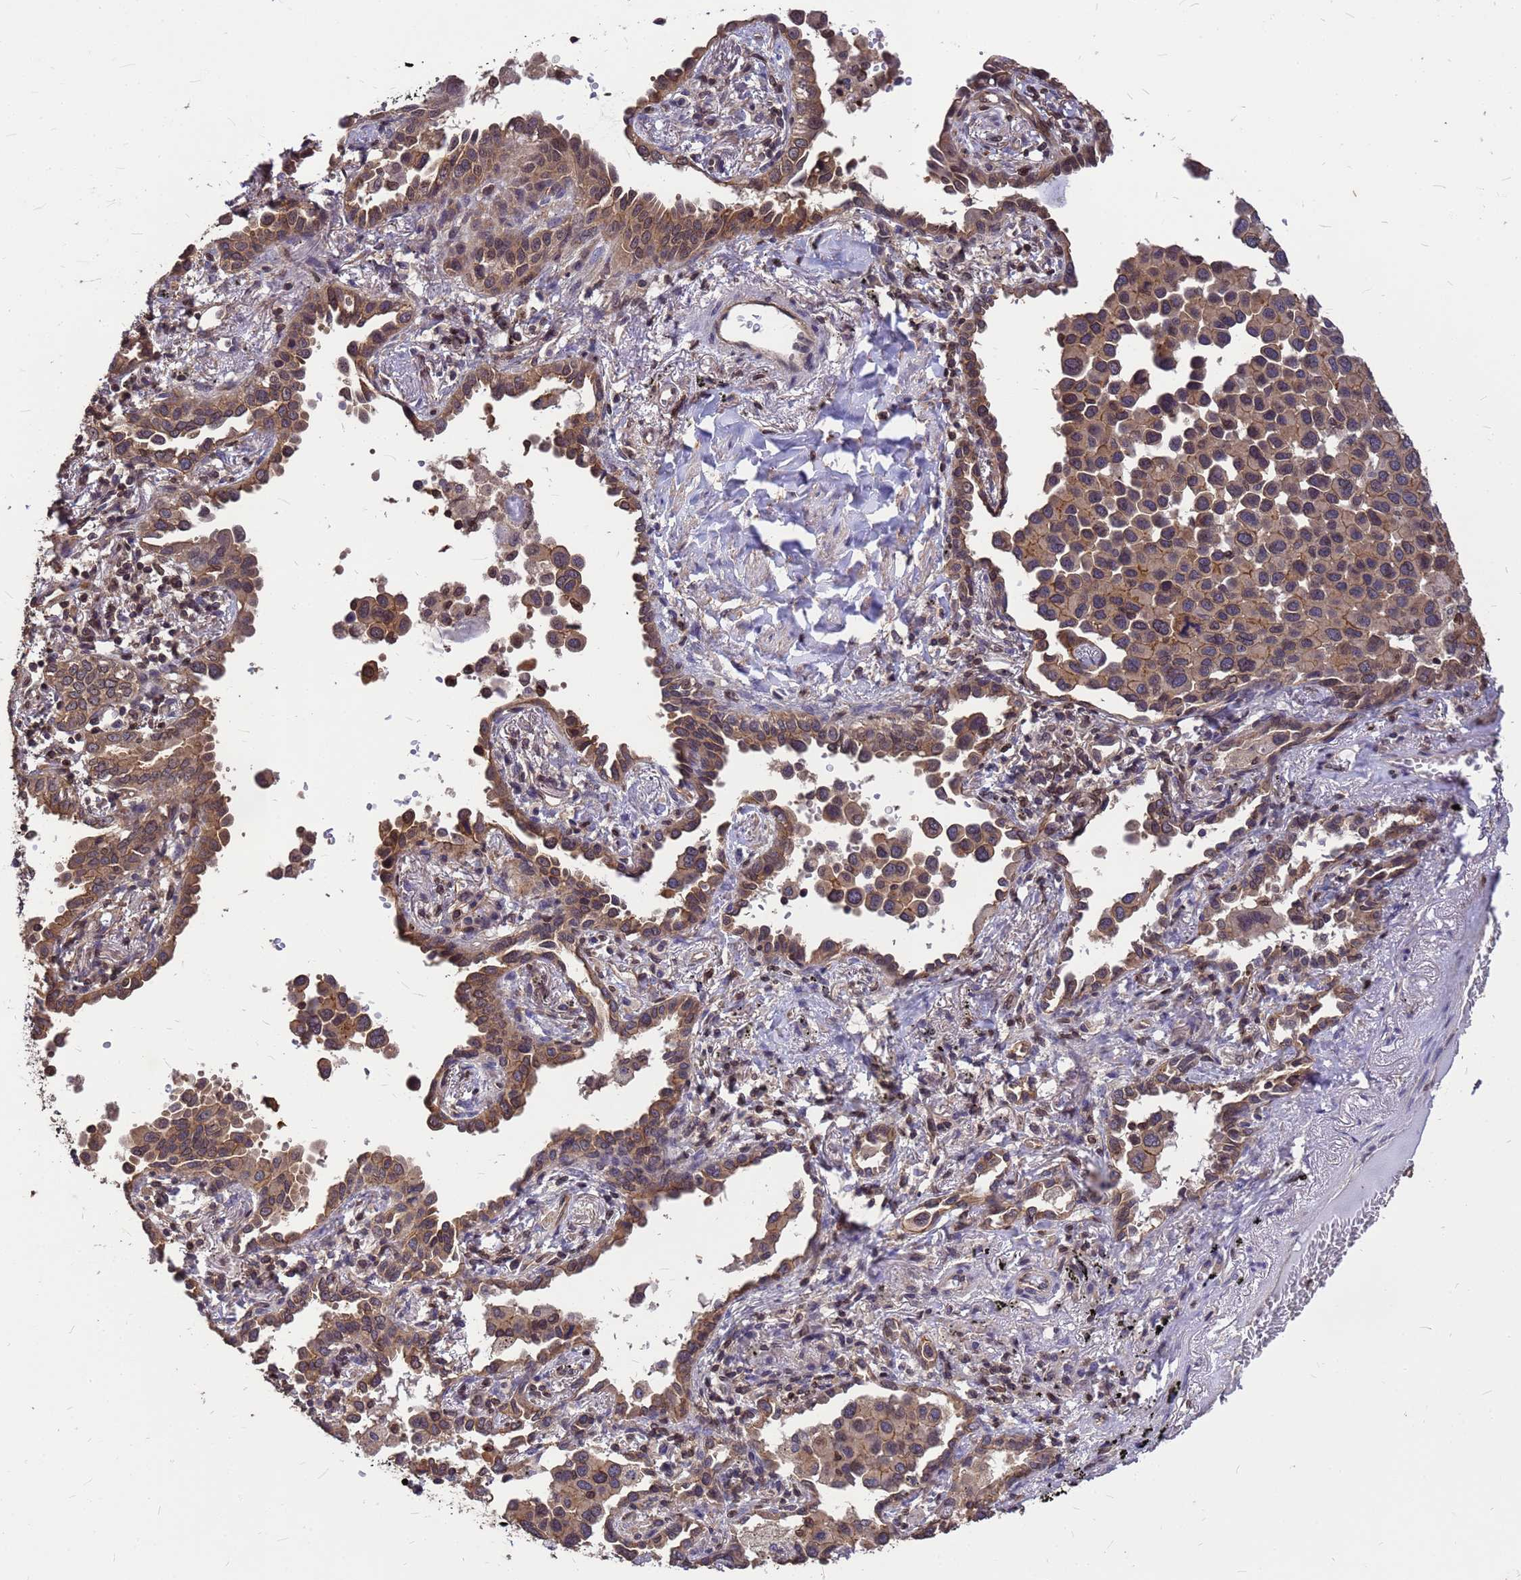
{"staining": {"intensity": "moderate", "quantity": ">75%", "location": "cytoplasmic/membranous,nuclear"}, "tissue": "lung cancer", "cell_type": "Tumor cells", "image_type": "cancer", "snomed": [{"axis": "morphology", "description": "Adenocarcinoma, NOS"}, {"axis": "topography", "description": "Lung"}], "caption": "This is a photomicrograph of immunohistochemistry staining of lung cancer, which shows moderate positivity in the cytoplasmic/membranous and nuclear of tumor cells.", "gene": "C1orf35", "patient": {"sex": "male", "age": 67}}